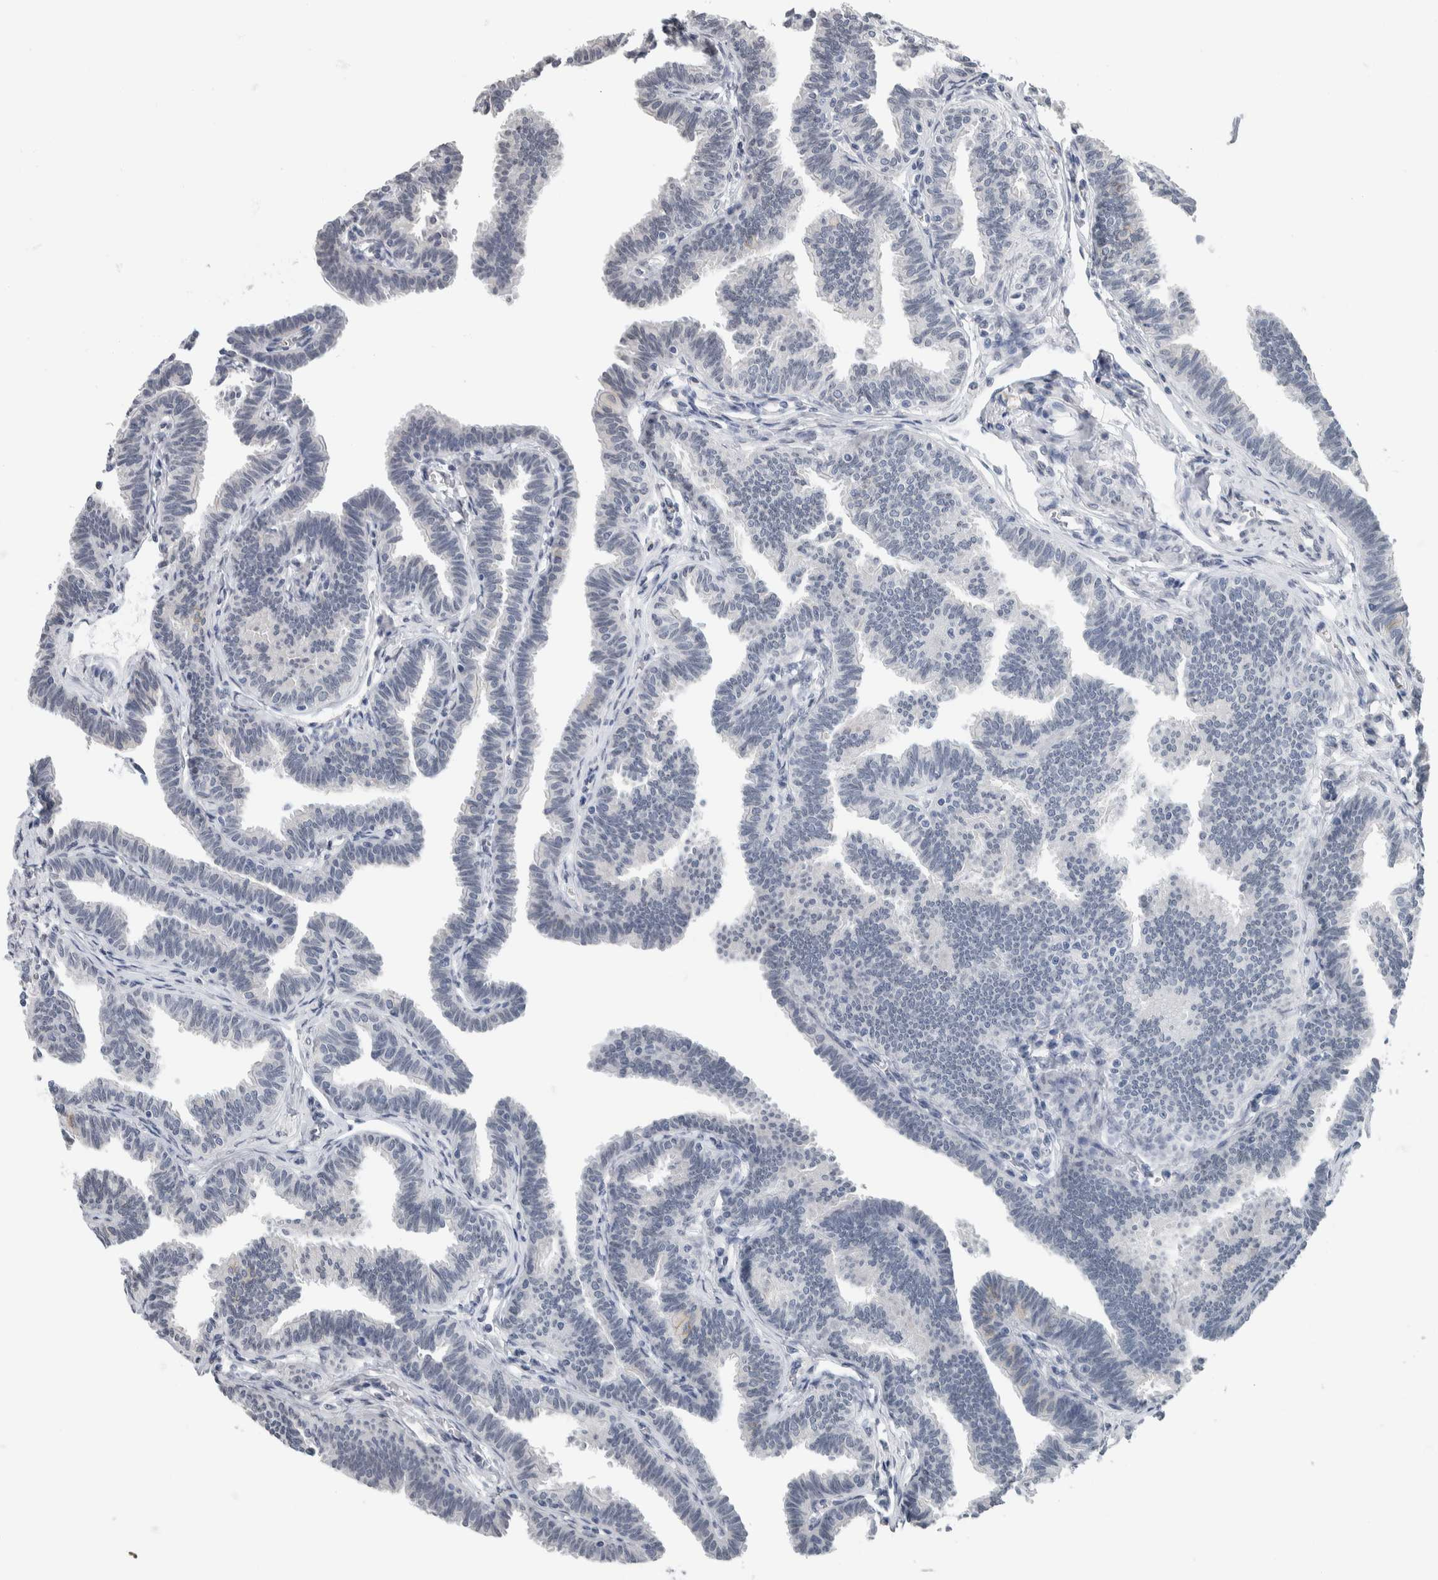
{"staining": {"intensity": "negative", "quantity": "none", "location": "none"}, "tissue": "fallopian tube", "cell_type": "Glandular cells", "image_type": "normal", "snomed": [{"axis": "morphology", "description": "Normal tissue, NOS"}, {"axis": "topography", "description": "Fallopian tube"}, {"axis": "topography", "description": "Ovary"}], "caption": "Immunohistochemistry (IHC) micrograph of normal fallopian tube: fallopian tube stained with DAB exhibits no significant protein staining in glandular cells. (DAB immunohistochemistry (IHC) with hematoxylin counter stain).", "gene": "NEFM", "patient": {"sex": "female", "age": 23}}